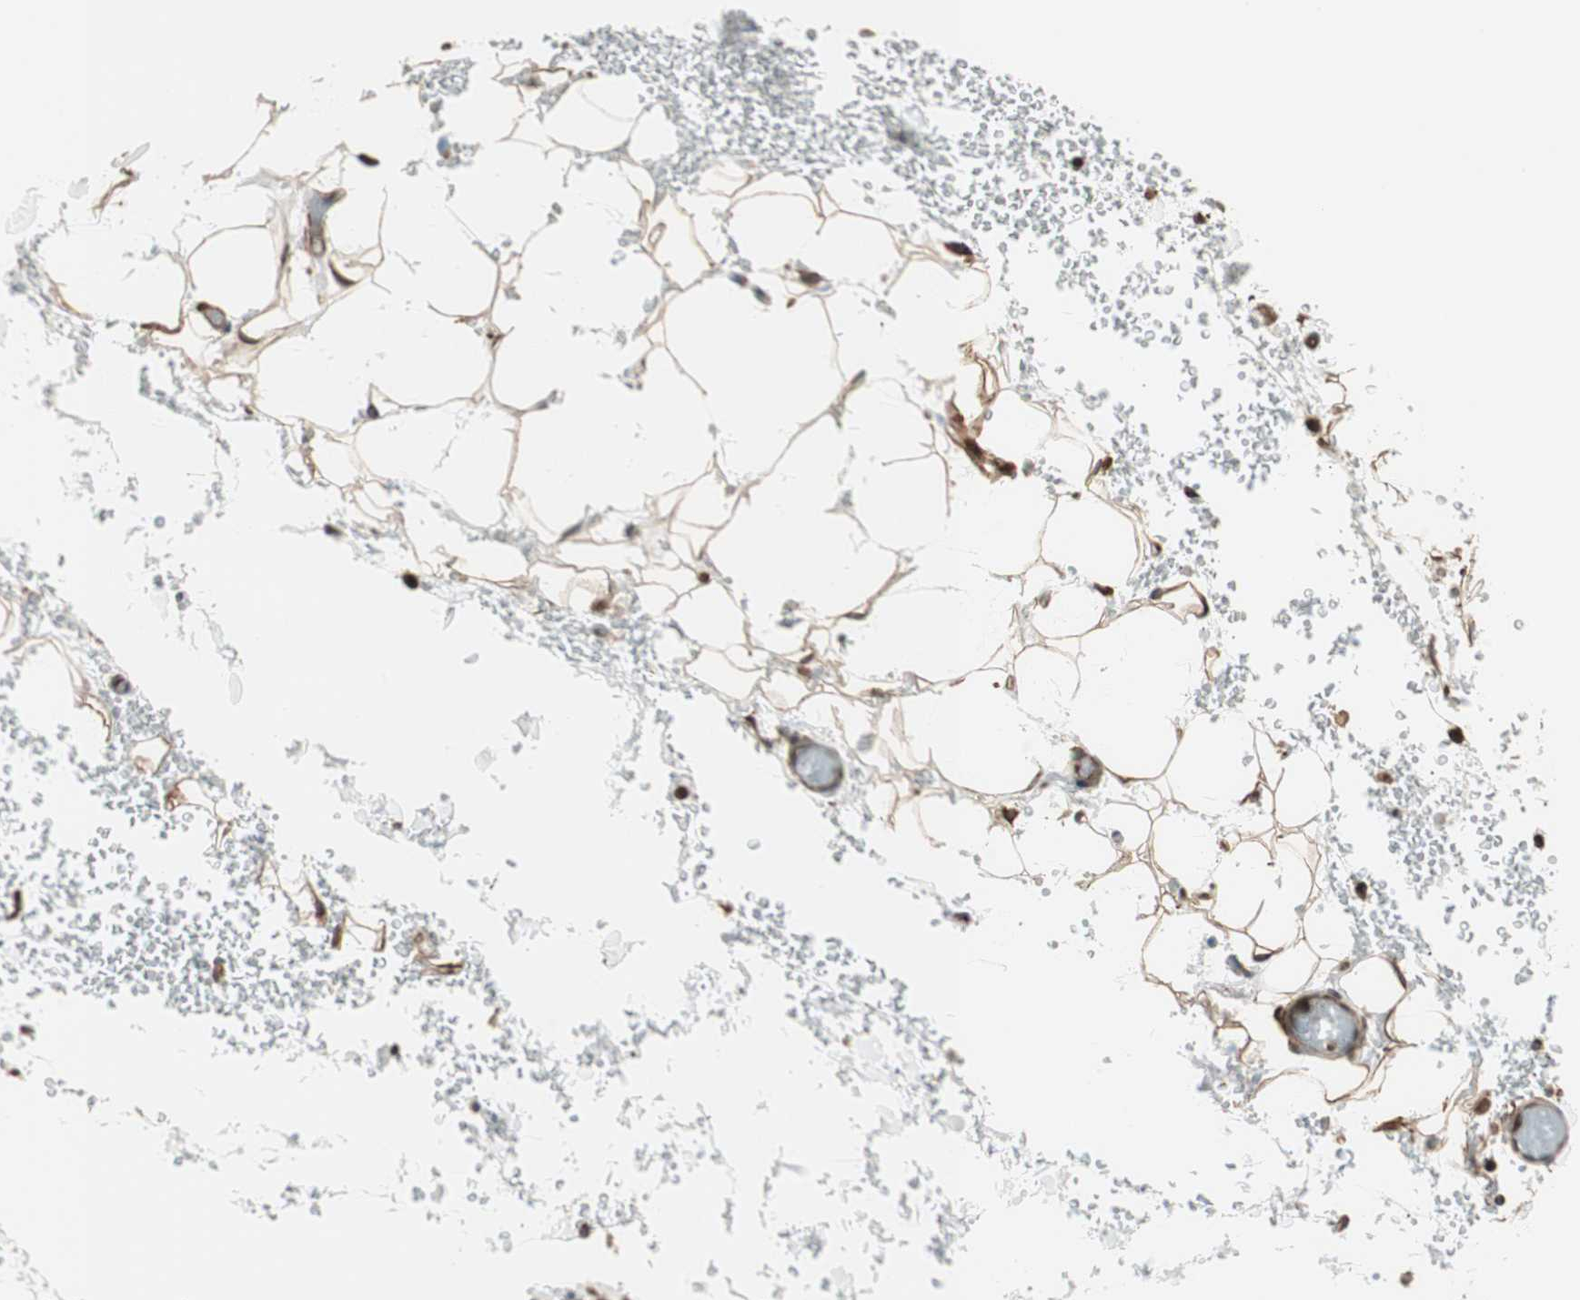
{"staining": {"intensity": "moderate", "quantity": ">75%", "location": "cytoplasmic/membranous"}, "tissue": "adipose tissue", "cell_type": "Adipocytes", "image_type": "normal", "snomed": [{"axis": "morphology", "description": "Normal tissue, NOS"}, {"axis": "morphology", "description": "Inflammation, NOS"}, {"axis": "topography", "description": "Breast"}], "caption": "About >75% of adipocytes in unremarkable adipose tissue display moderate cytoplasmic/membranous protein staining as visualized by brown immunohistochemical staining.", "gene": "MAD2L2", "patient": {"sex": "female", "age": 65}}